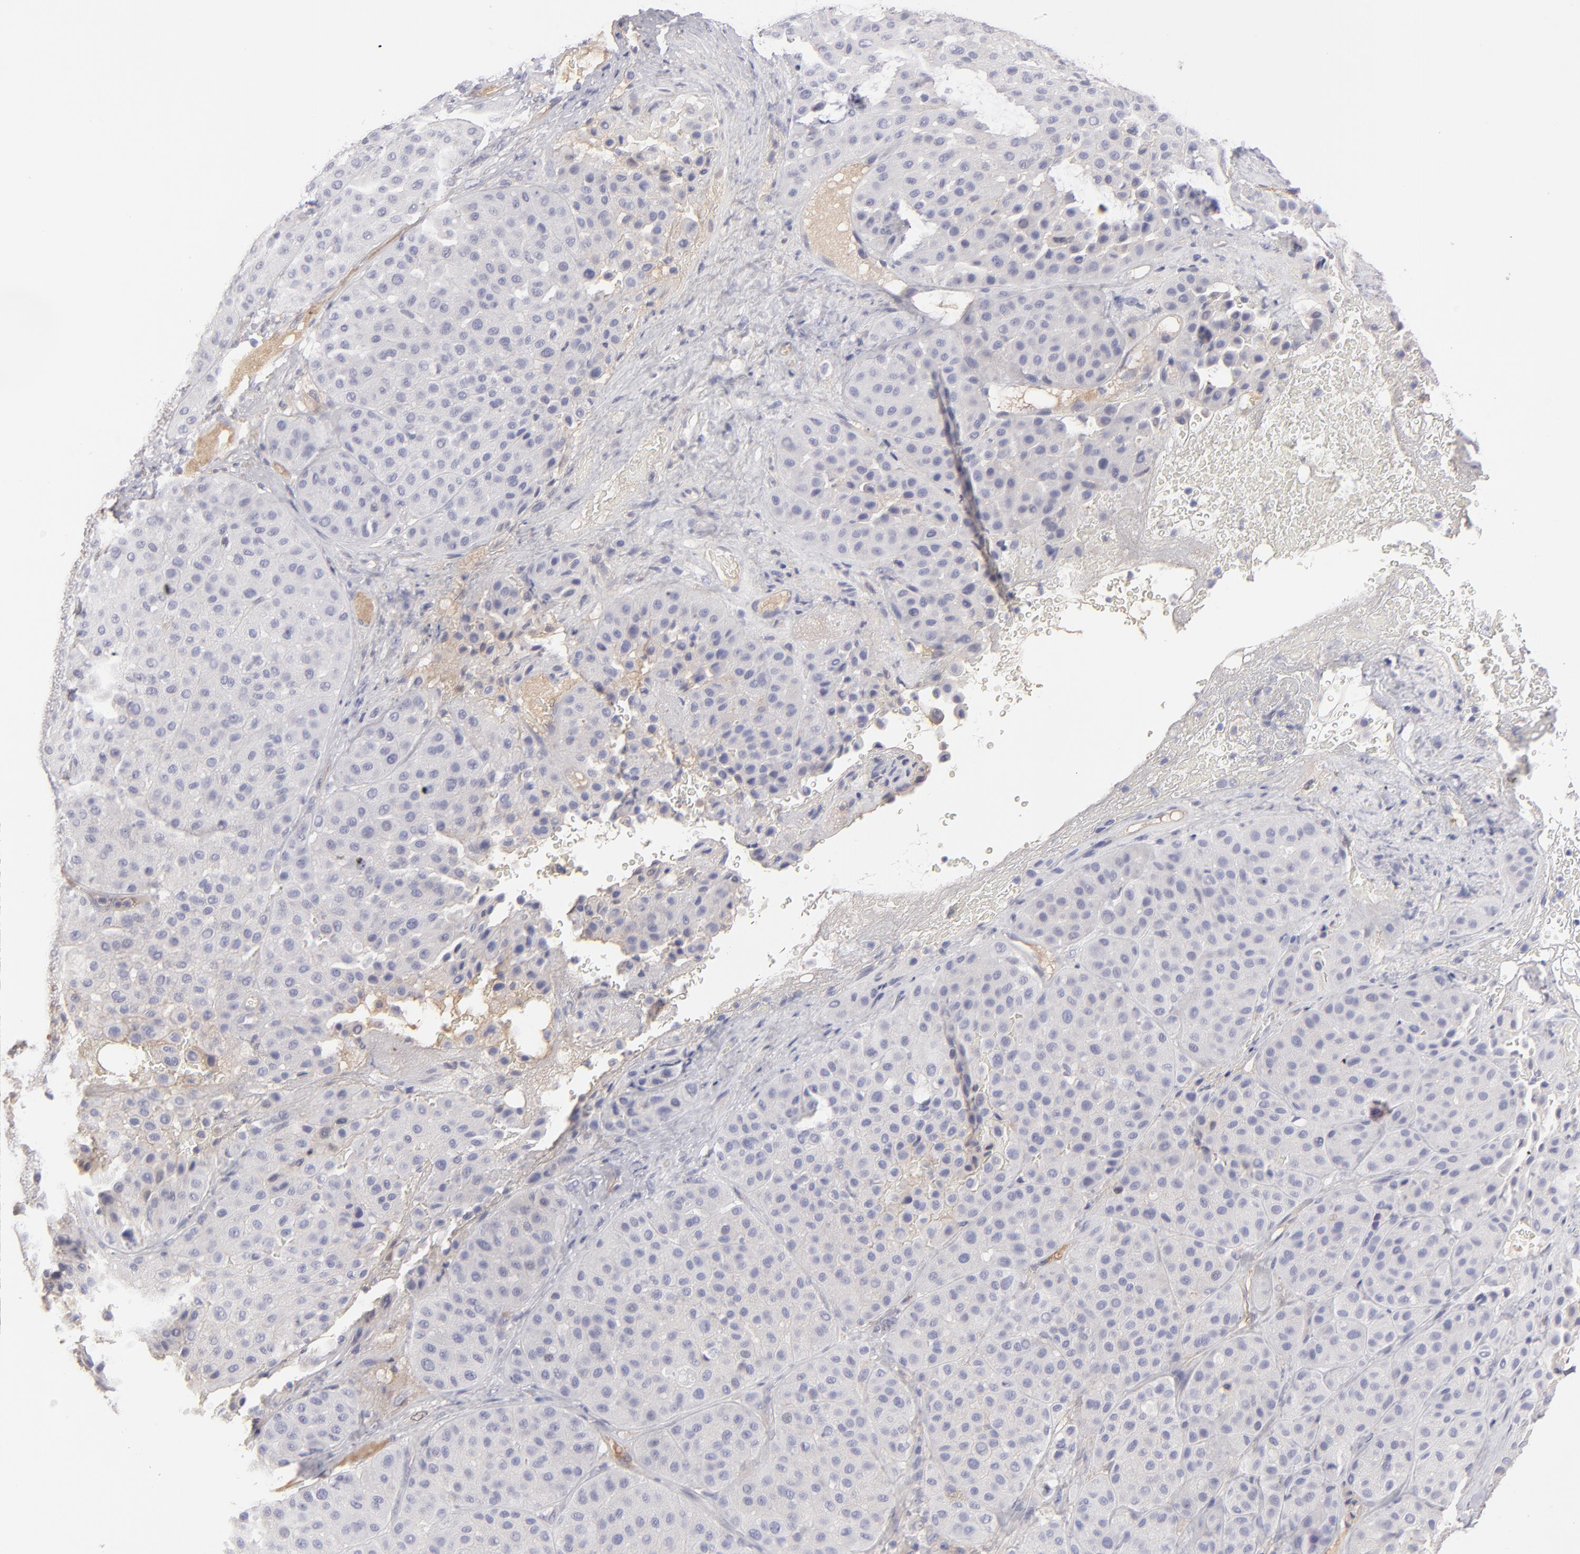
{"staining": {"intensity": "negative", "quantity": "none", "location": "none"}, "tissue": "melanoma", "cell_type": "Tumor cells", "image_type": "cancer", "snomed": [{"axis": "morphology", "description": "Normal tissue, NOS"}, {"axis": "morphology", "description": "Malignant melanoma, Metastatic site"}, {"axis": "topography", "description": "Skin"}], "caption": "Micrograph shows no significant protein expression in tumor cells of melanoma.", "gene": "ABCC4", "patient": {"sex": "male", "age": 41}}